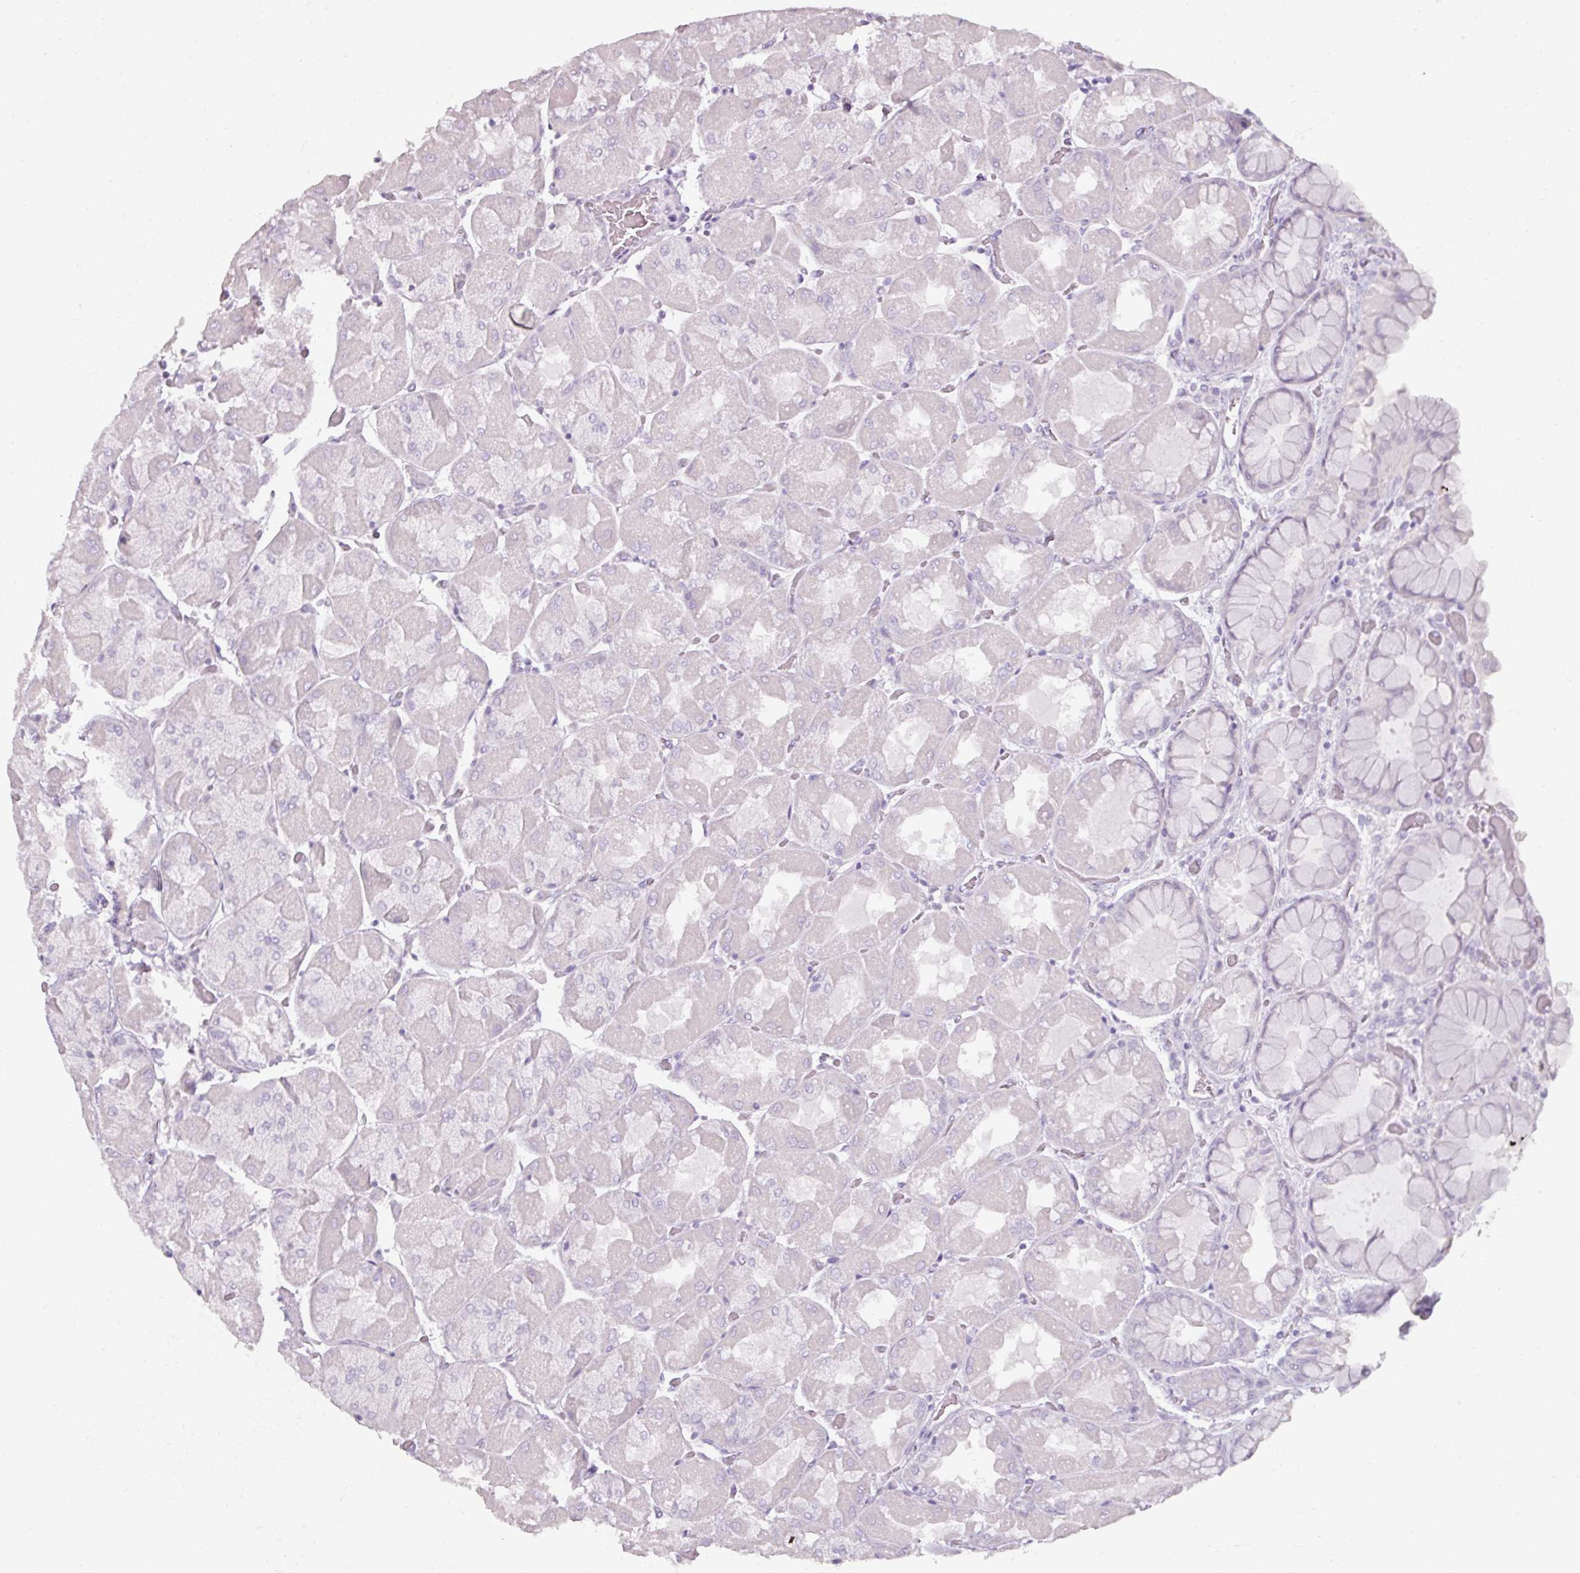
{"staining": {"intensity": "negative", "quantity": "none", "location": "none"}, "tissue": "stomach", "cell_type": "Glandular cells", "image_type": "normal", "snomed": [{"axis": "morphology", "description": "Normal tissue, NOS"}, {"axis": "topography", "description": "Stomach"}], "caption": "An image of stomach stained for a protein reveals no brown staining in glandular cells.", "gene": "ARG1", "patient": {"sex": "female", "age": 61}}